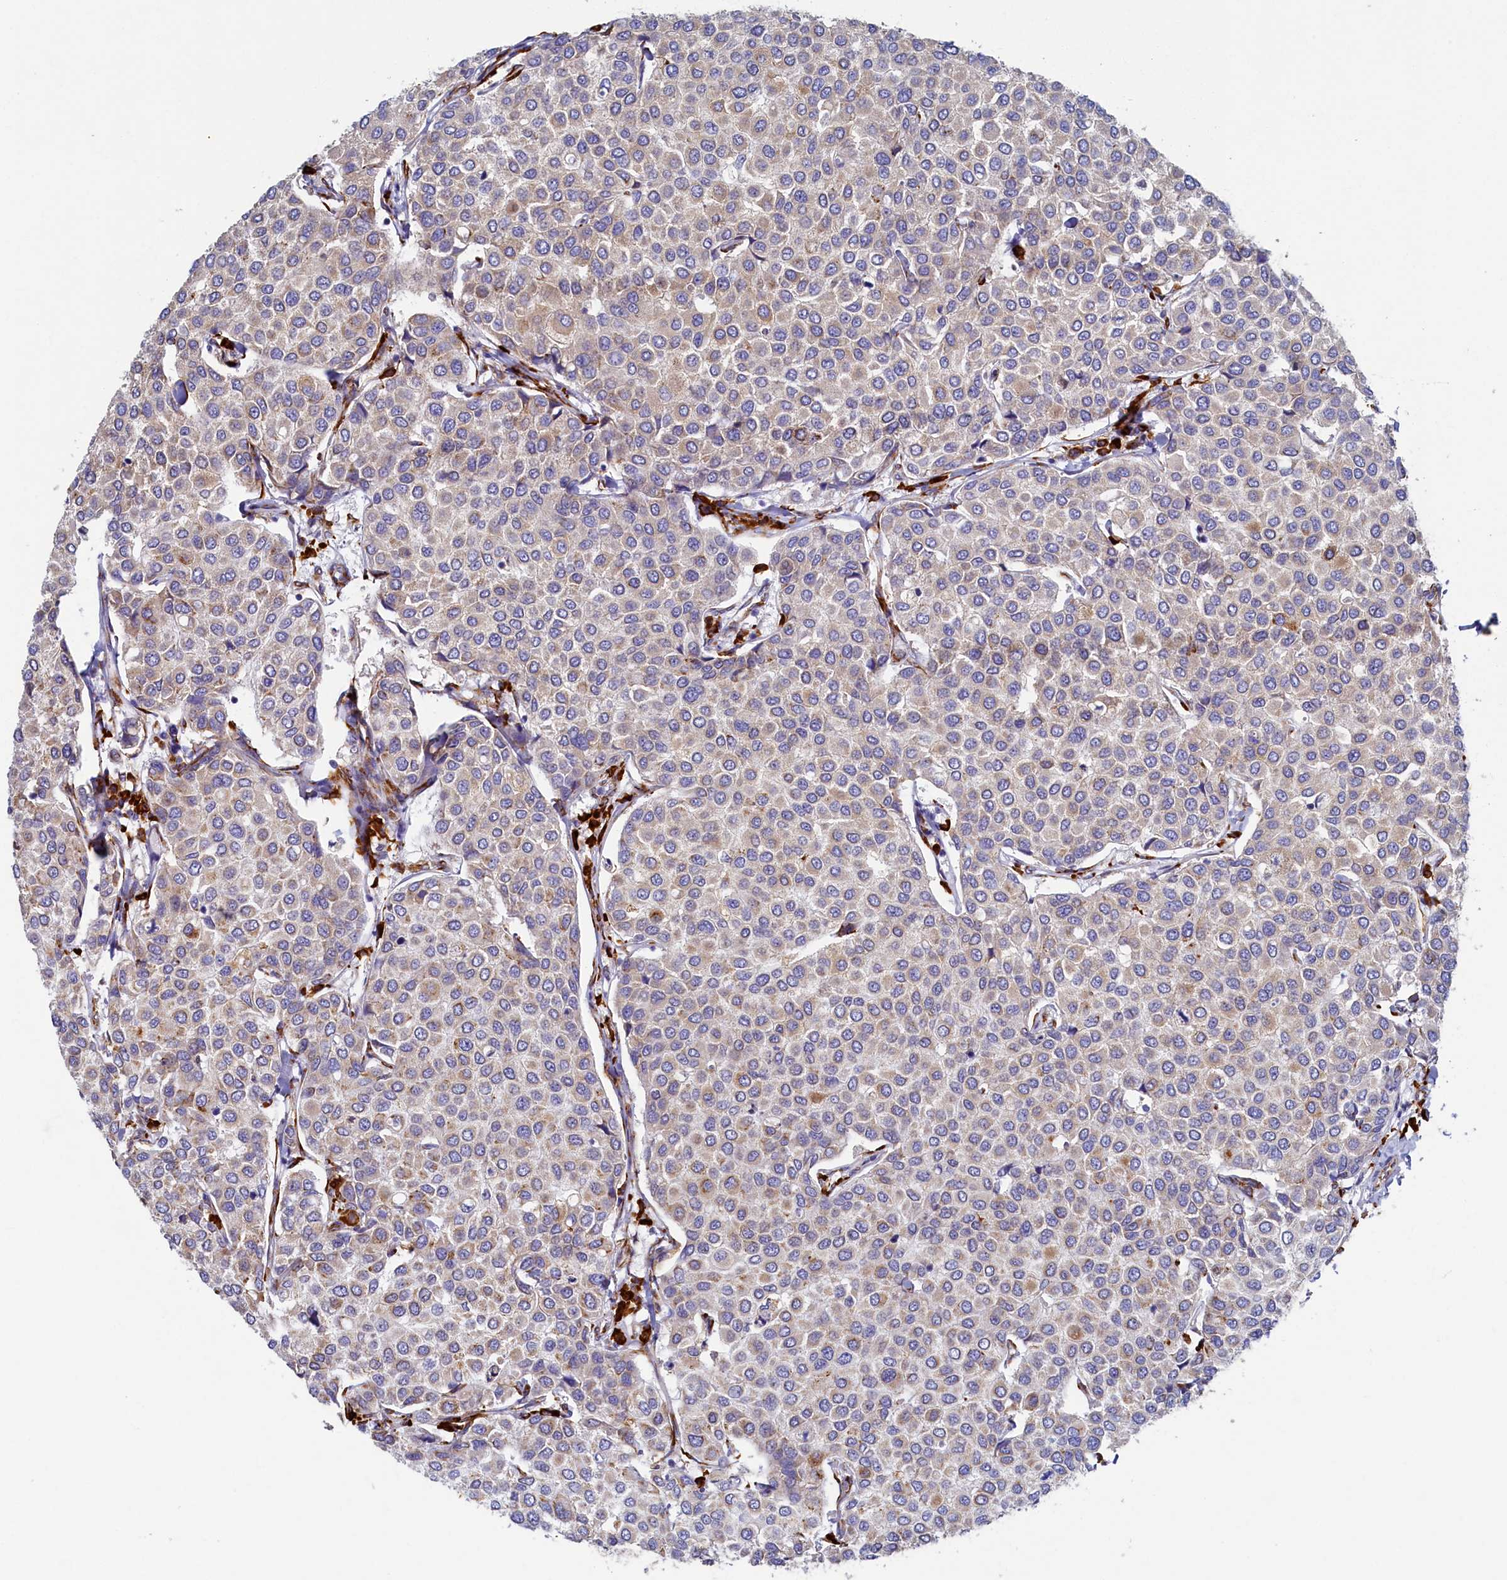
{"staining": {"intensity": "weak", "quantity": ">75%", "location": "cytoplasmic/membranous"}, "tissue": "breast cancer", "cell_type": "Tumor cells", "image_type": "cancer", "snomed": [{"axis": "morphology", "description": "Duct carcinoma"}, {"axis": "topography", "description": "Breast"}], "caption": "Tumor cells exhibit weak cytoplasmic/membranous staining in approximately >75% of cells in invasive ductal carcinoma (breast).", "gene": "TMEM18", "patient": {"sex": "female", "age": 55}}